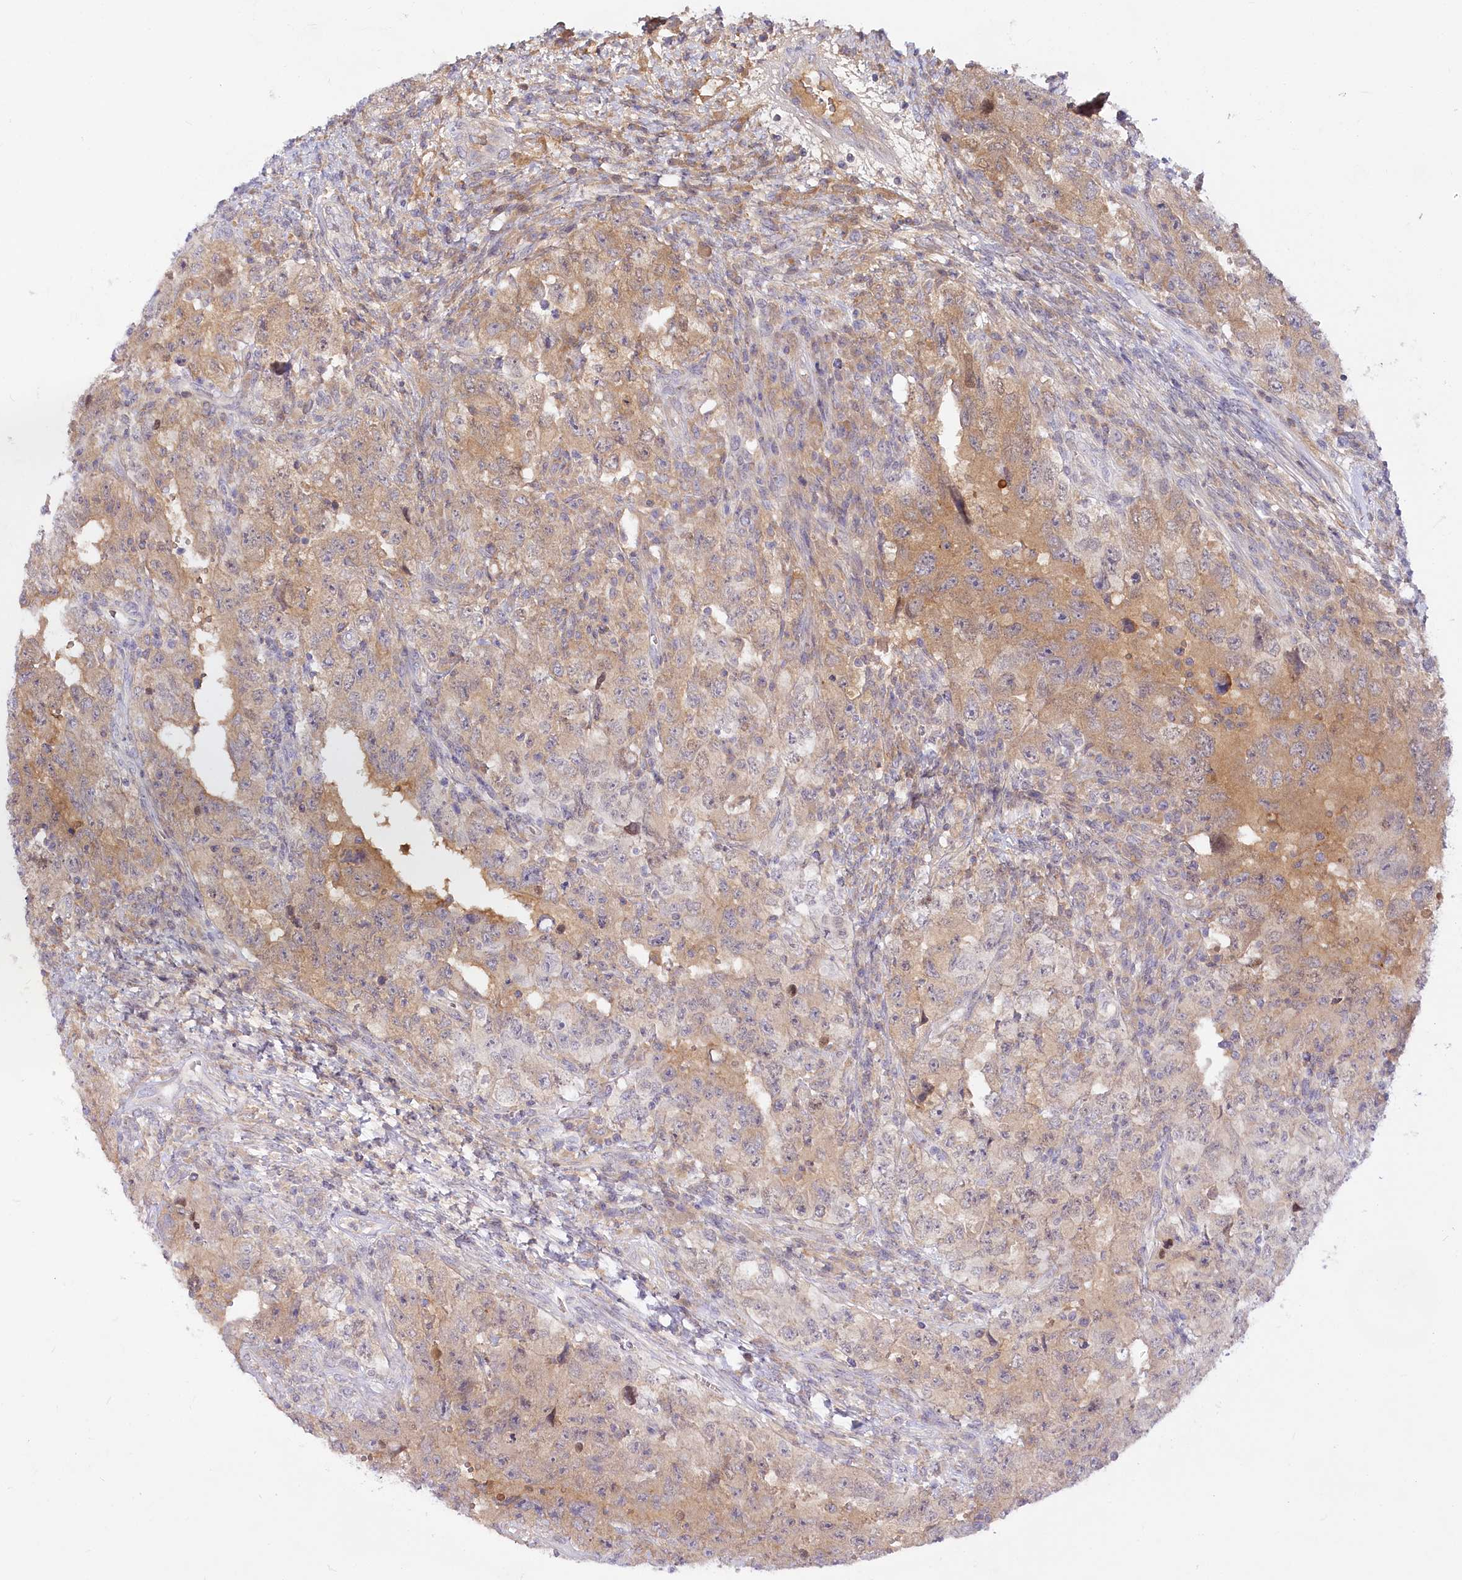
{"staining": {"intensity": "weak", "quantity": "25%-75%", "location": "cytoplasmic/membranous"}, "tissue": "testis cancer", "cell_type": "Tumor cells", "image_type": "cancer", "snomed": [{"axis": "morphology", "description": "Carcinoma, Embryonal, NOS"}, {"axis": "topography", "description": "Testis"}], "caption": "Testis embryonal carcinoma stained for a protein (brown) shows weak cytoplasmic/membranous positive positivity in approximately 25%-75% of tumor cells.", "gene": "EFHC2", "patient": {"sex": "male", "age": 26}}